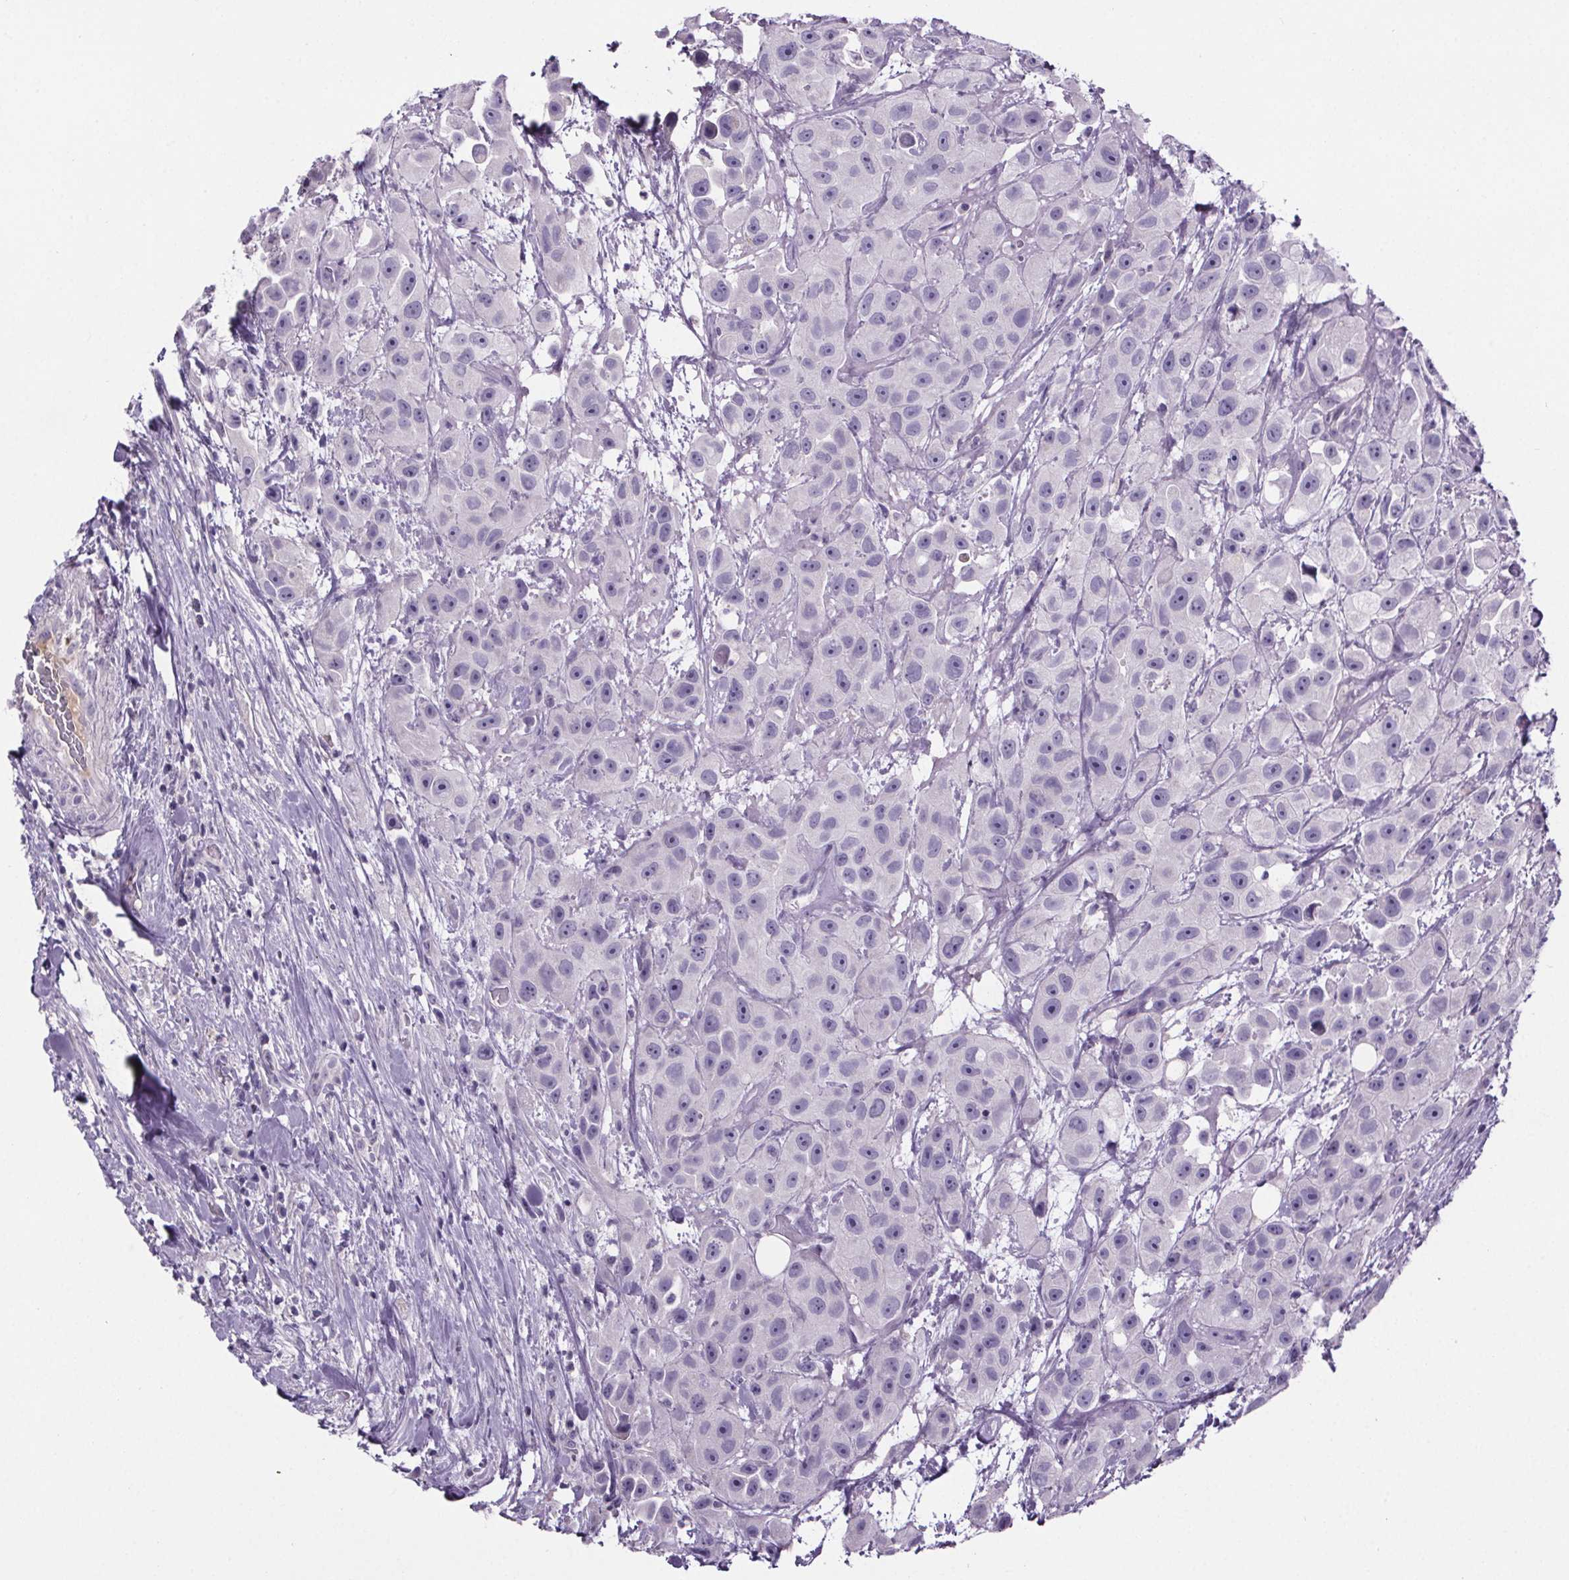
{"staining": {"intensity": "negative", "quantity": "none", "location": "none"}, "tissue": "urothelial cancer", "cell_type": "Tumor cells", "image_type": "cancer", "snomed": [{"axis": "morphology", "description": "Urothelial carcinoma, High grade"}, {"axis": "topography", "description": "Urinary bladder"}], "caption": "A micrograph of human urothelial cancer is negative for staining in tumor cells.", "gene": "CUBN", "patient": {"sex": "male", "age": 79}}